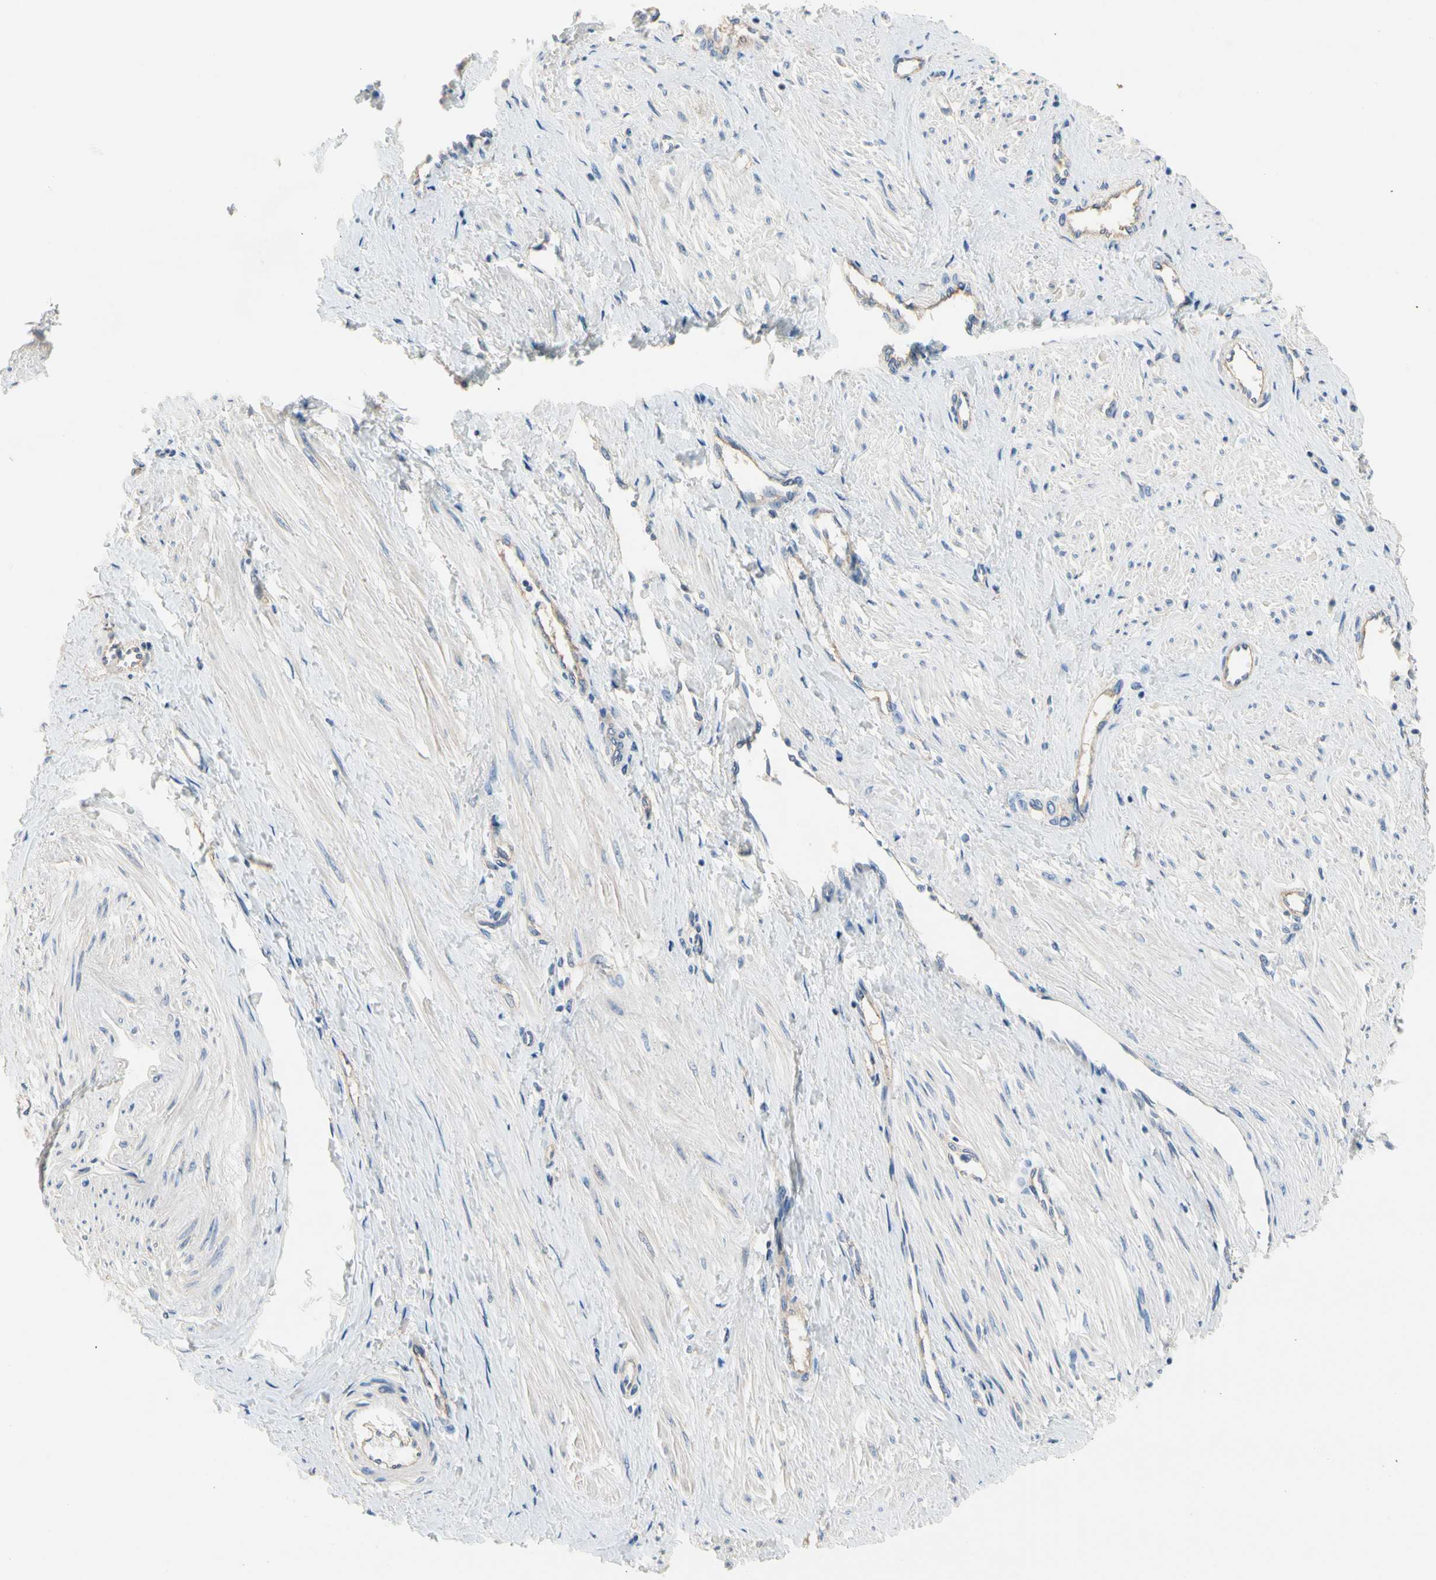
{"staining": {"intensity": "weak", "quantity": "<25%", "location": "cytoplasmic/membranous"}, "tissue": "smooth muscle", "cell_type": "Smooth muscle cells", "image_type": "normal", "snomed": [{"axis": "morphology", "description": "Normal tissue, NOS"}, {"axis": "topography", "description": "Smooth muscle"}, {"axis": "topography", "description": "Uterus"}], "caption": "Immunohistochemistry of benign human smooth muscle reveals no expression in smooth muscle cells.", "gene": "CA14", "patient": {"sex": "female", "age": 39}}